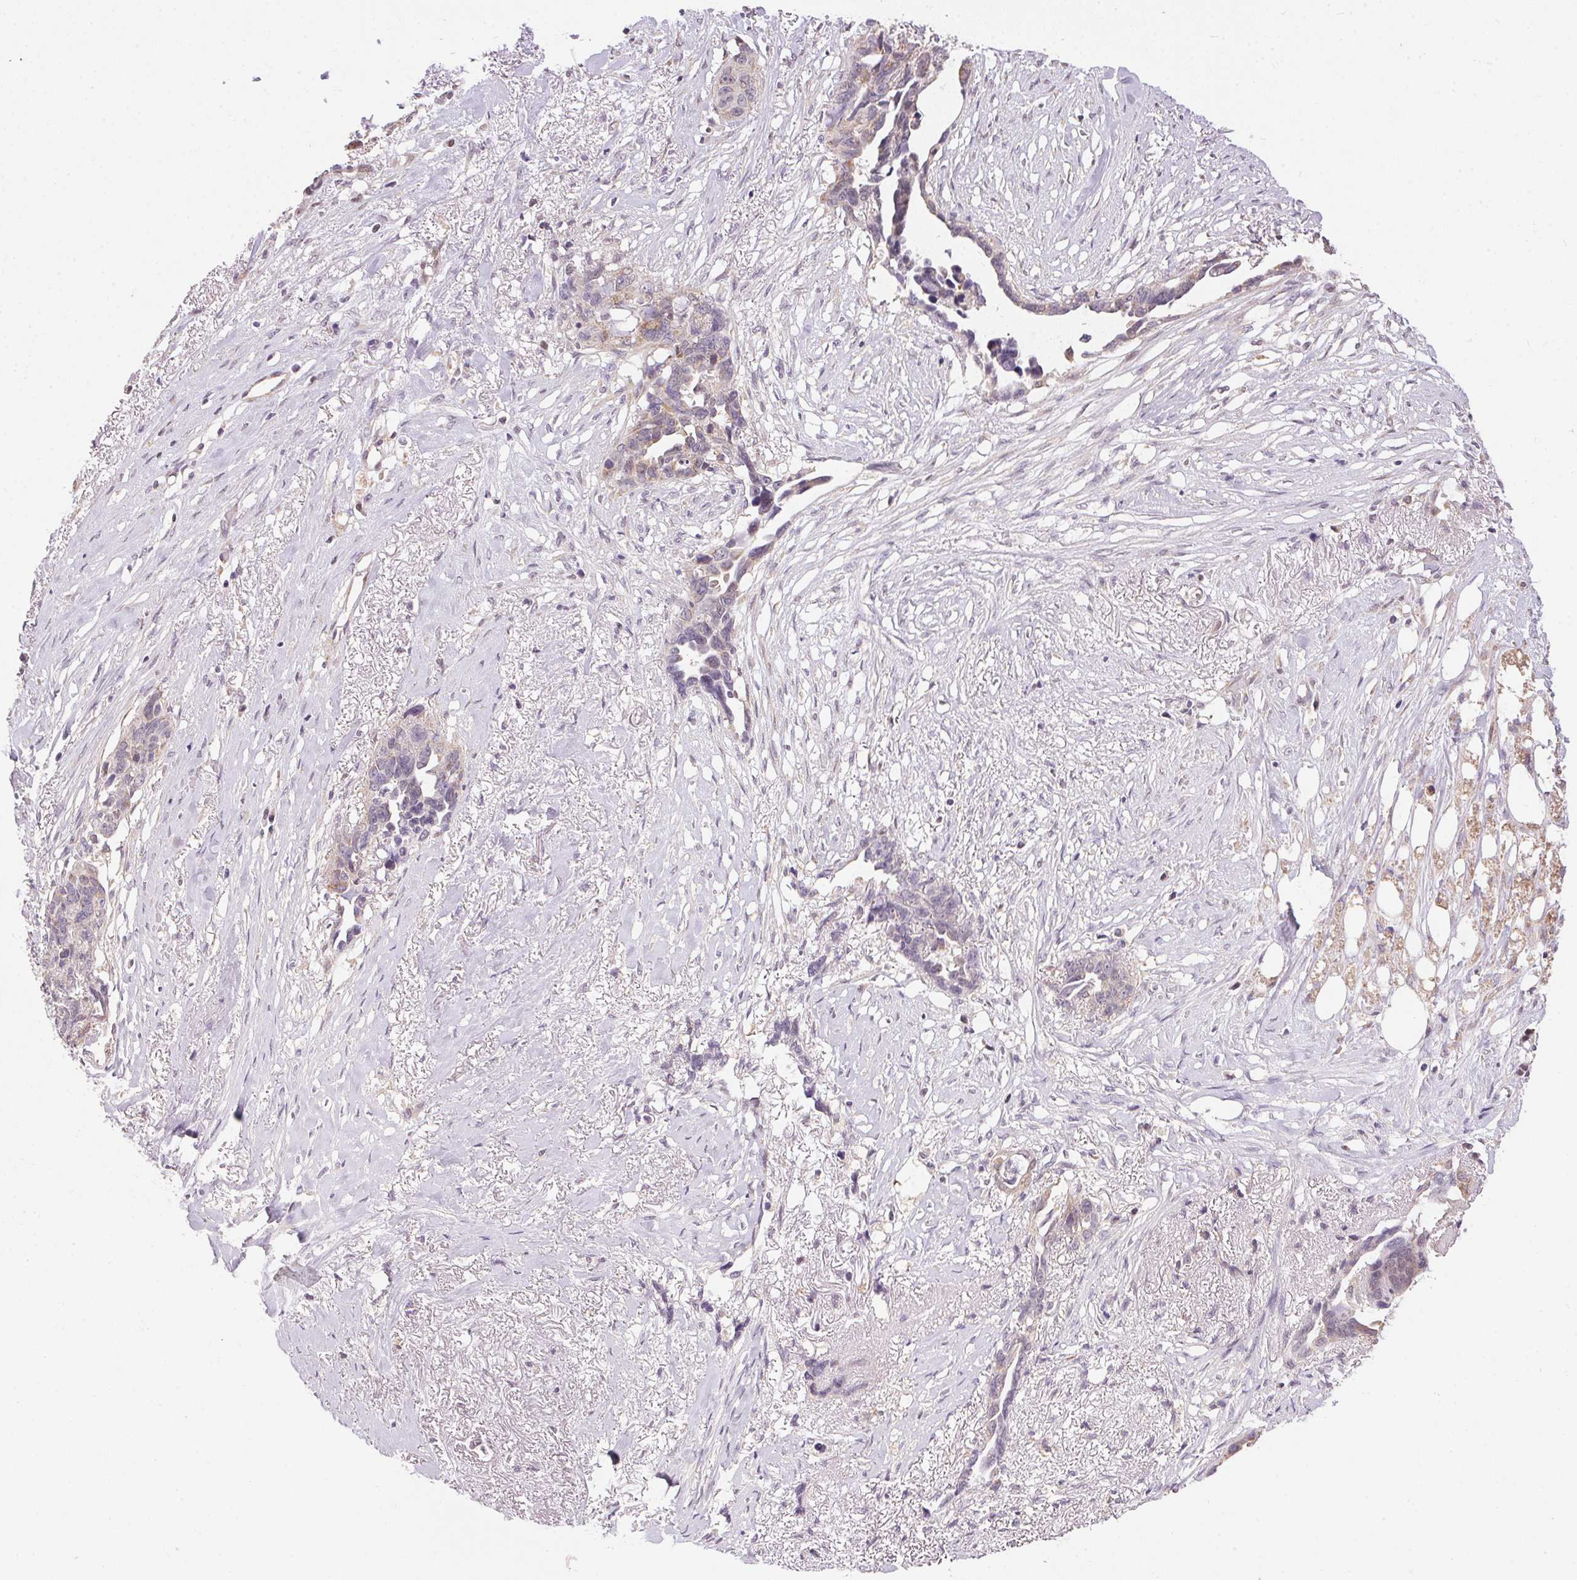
{"staining": {"intensity": "weak", "quantity": "25%-75%", "location": "cytoplasmic/membranous"}, "tissue": "ovarian cancer", "cell_type": "Tumor cells", "image_type": "cancer", "snomed": [{"axis": "morphology", "description": "Cystadenocarcinoma, serous, NOS"}, {"axis": "topography", "description": "Ovary"}], "caption": "Tumor cells exhibit weak cytoplasmic/membranous expression in approximately 25%-75% of cells in ovarian serous cystadenocarcinoma.", "gene": "SC5D", "patient": {"sex": "female", "age": 69}}